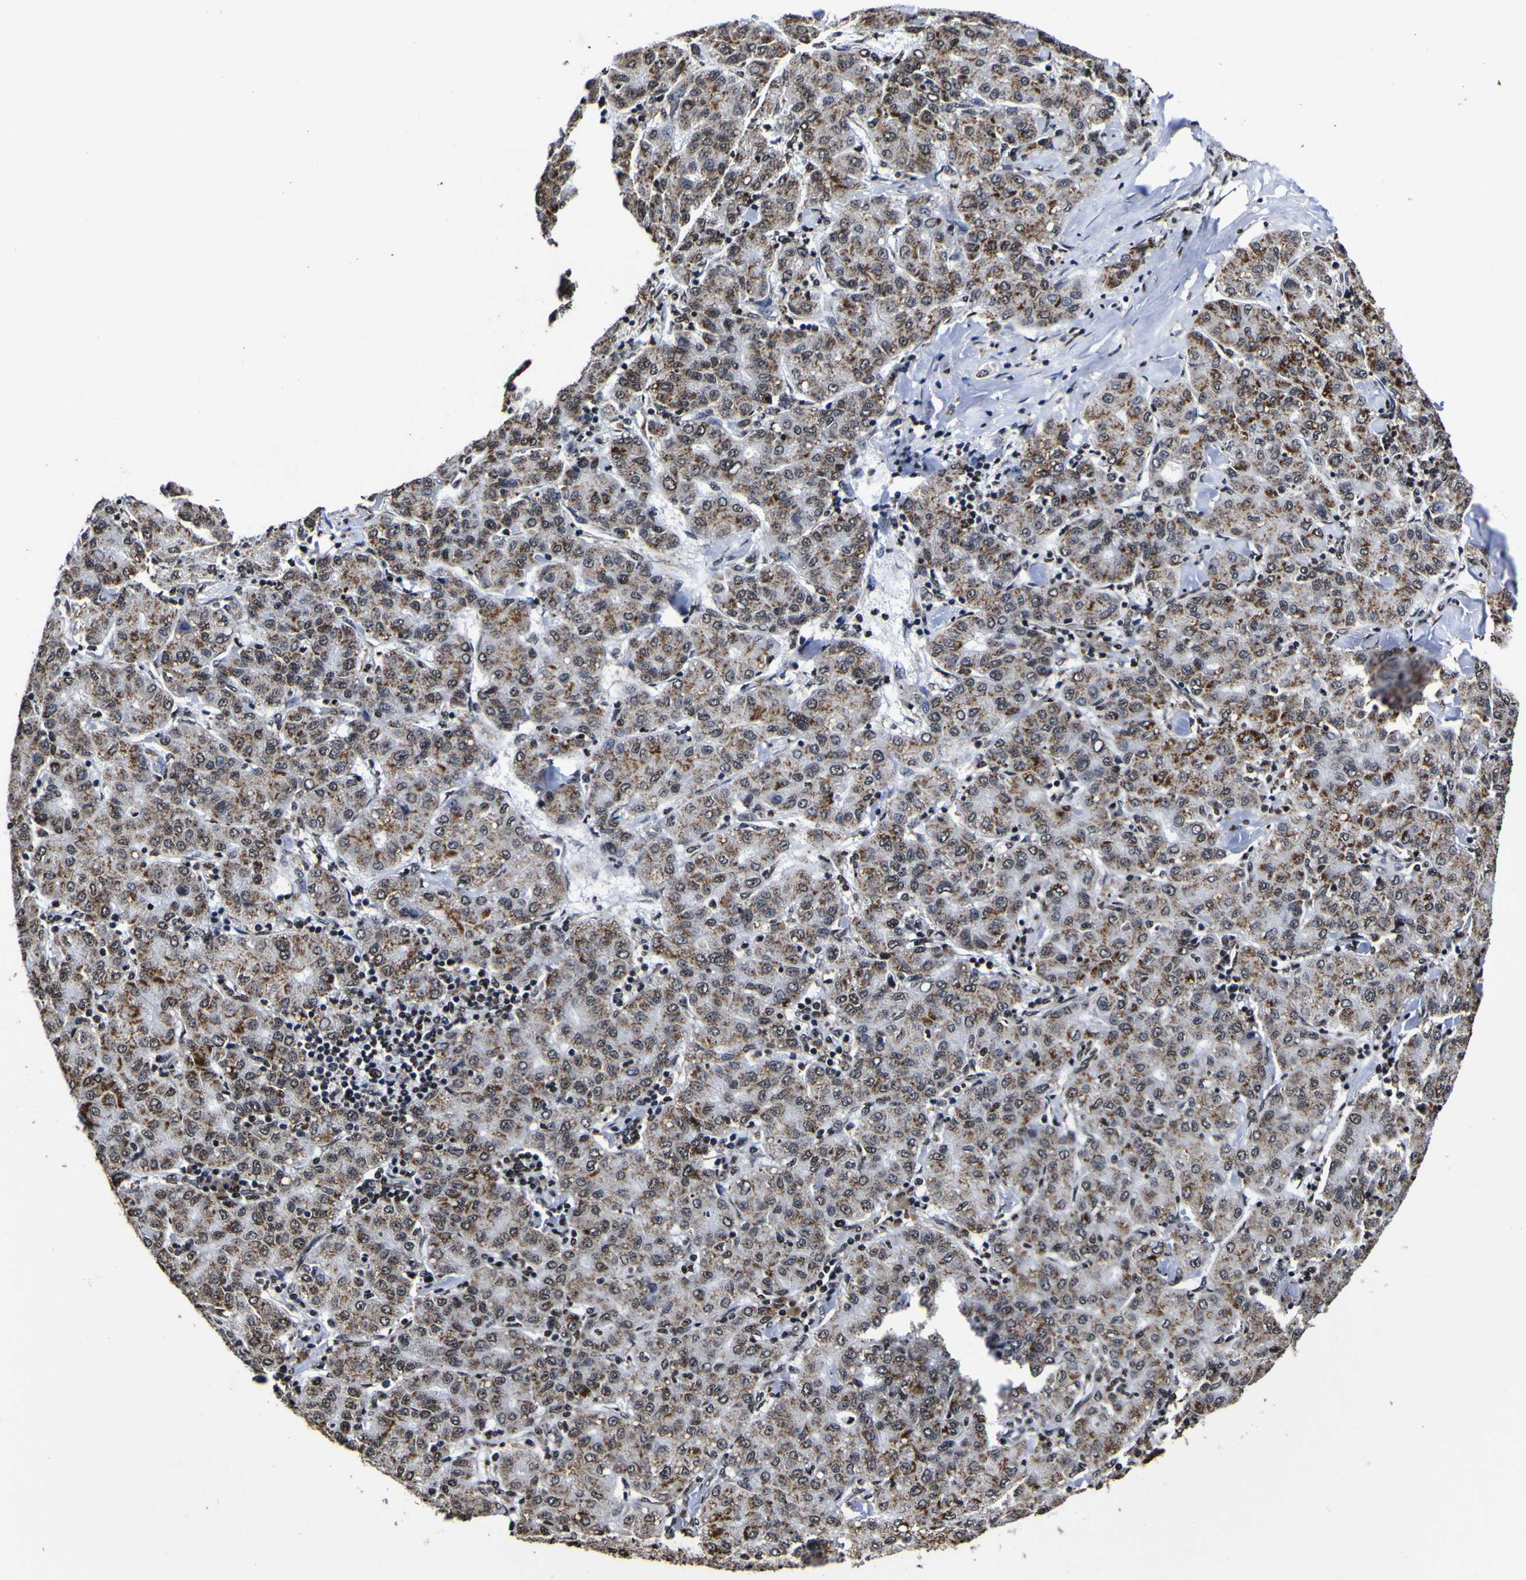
{"staining": {"intensity": "moderate", "quantity": "25%-75%", "location": "cytoplasmic/membranous"}, "tissue": "liver cancer", "cell_type": "Tumor cells", "image_type": "cancer", "snomed": [{"axis": "morphology", "description": "Carcinoma, Hepatocellular, NOS"}, {"axis": "topography", "description": "Liver"}], "caption": "The photomicrograph exhibits a brown stain indicating the presence of a protein in the cytoplasmic/membranous of tumor cells in liver cancer (hepatocellular carcinoma). (DAB (3,3'-diaminobenzidine) IHC with brightfield microscopy, high magnification).", "gene": "PIAS1", "patient": {"sex": "male", "age": 65}}